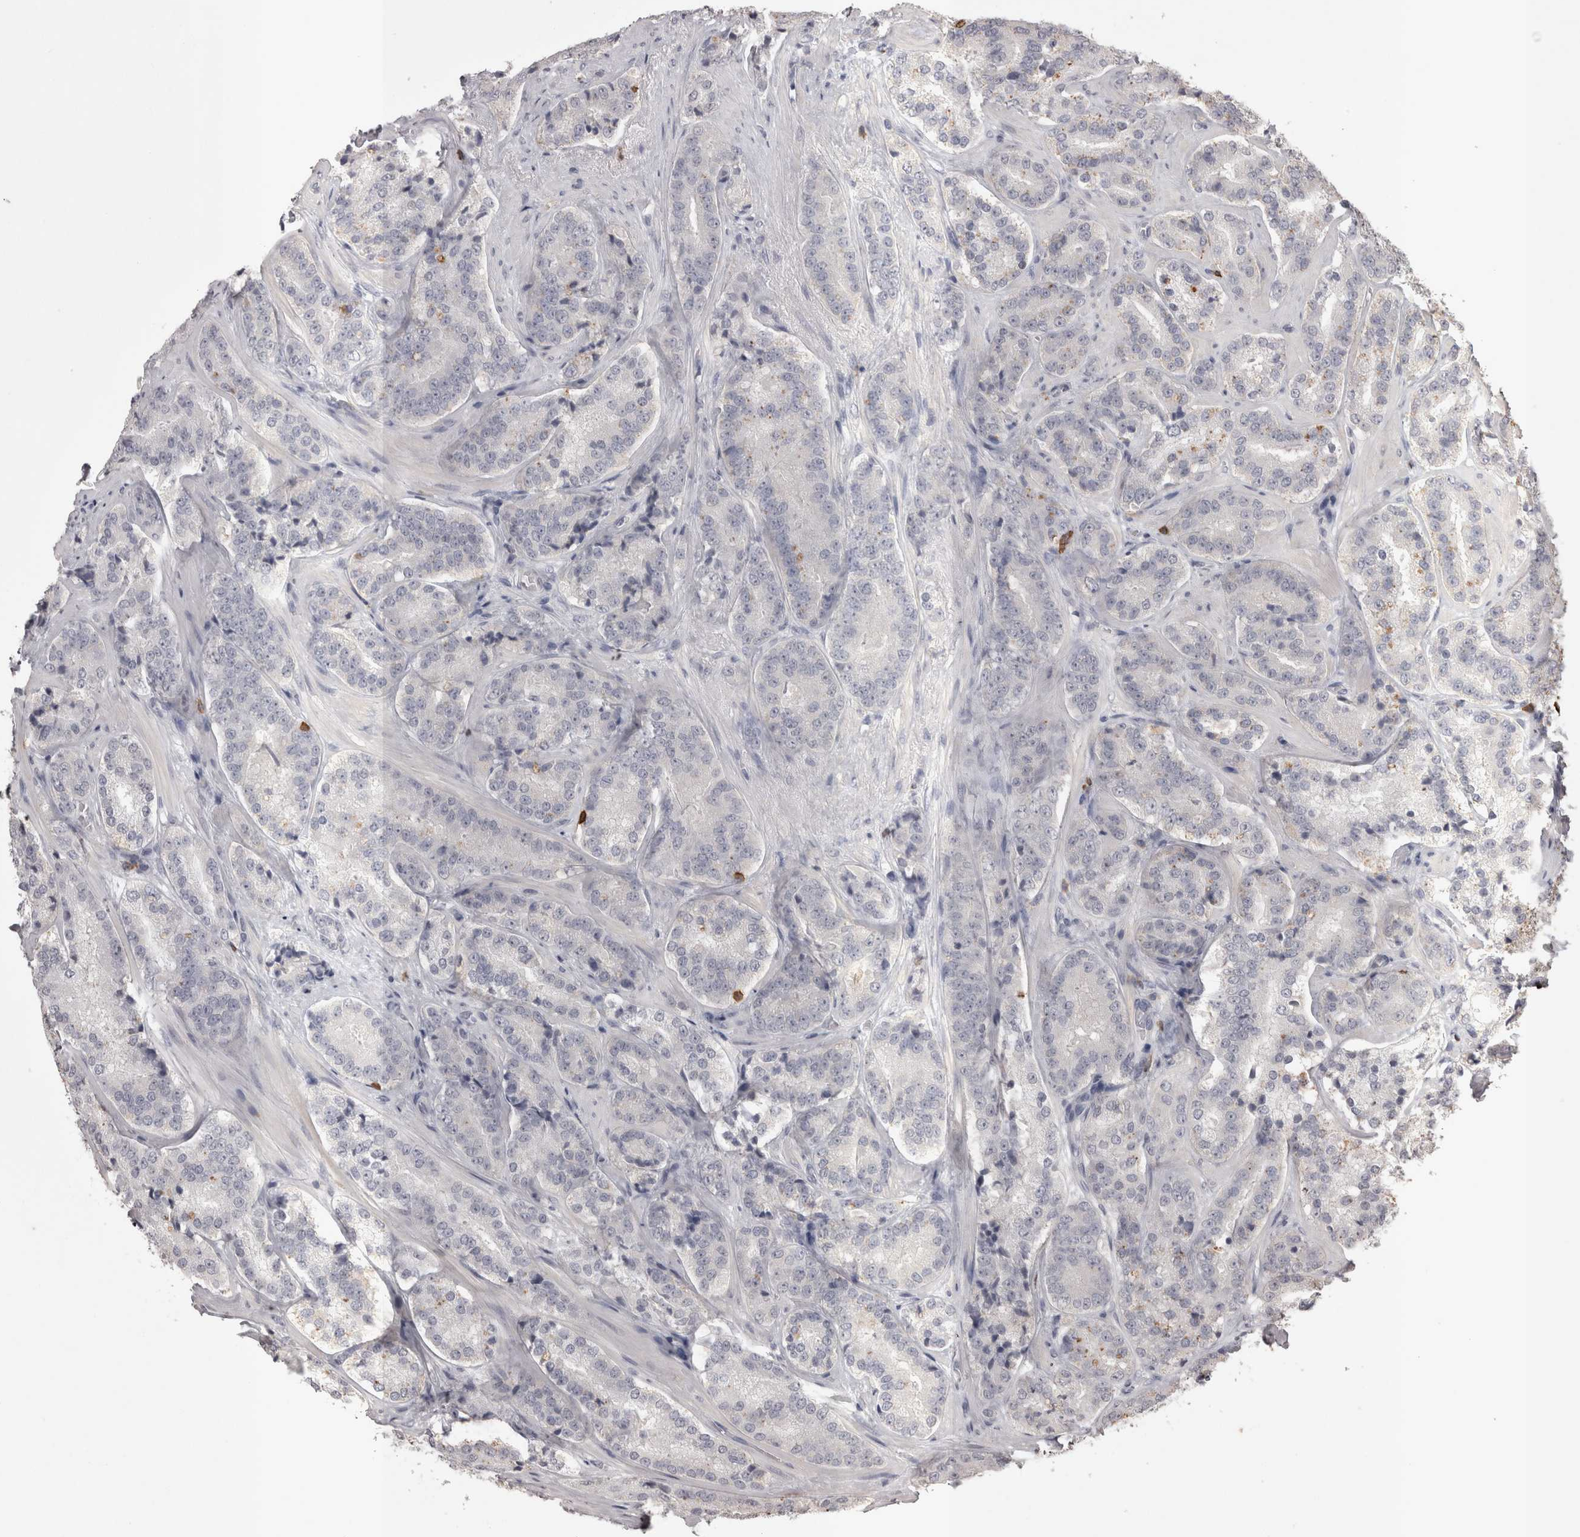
{"staining": {"intensity": "negative", "quantity": "none", "location": "none"}, "tissue": "prostate cancer", "cell_type": "Tumor cells", "image_type": "cancer", "snomed": [{"axis": "morphology", "description": "Adenocarcinoma, High grade"}, {"axis": "topography", "description": "Prostate"}], "caption": "This is an immunohistochemistry (IHC) image of prostate high-grade adenocarcinoma. There is no expression in tumor cells.", "gene": "SKAP1", "patient": {"sex": "male", "age": 60}}